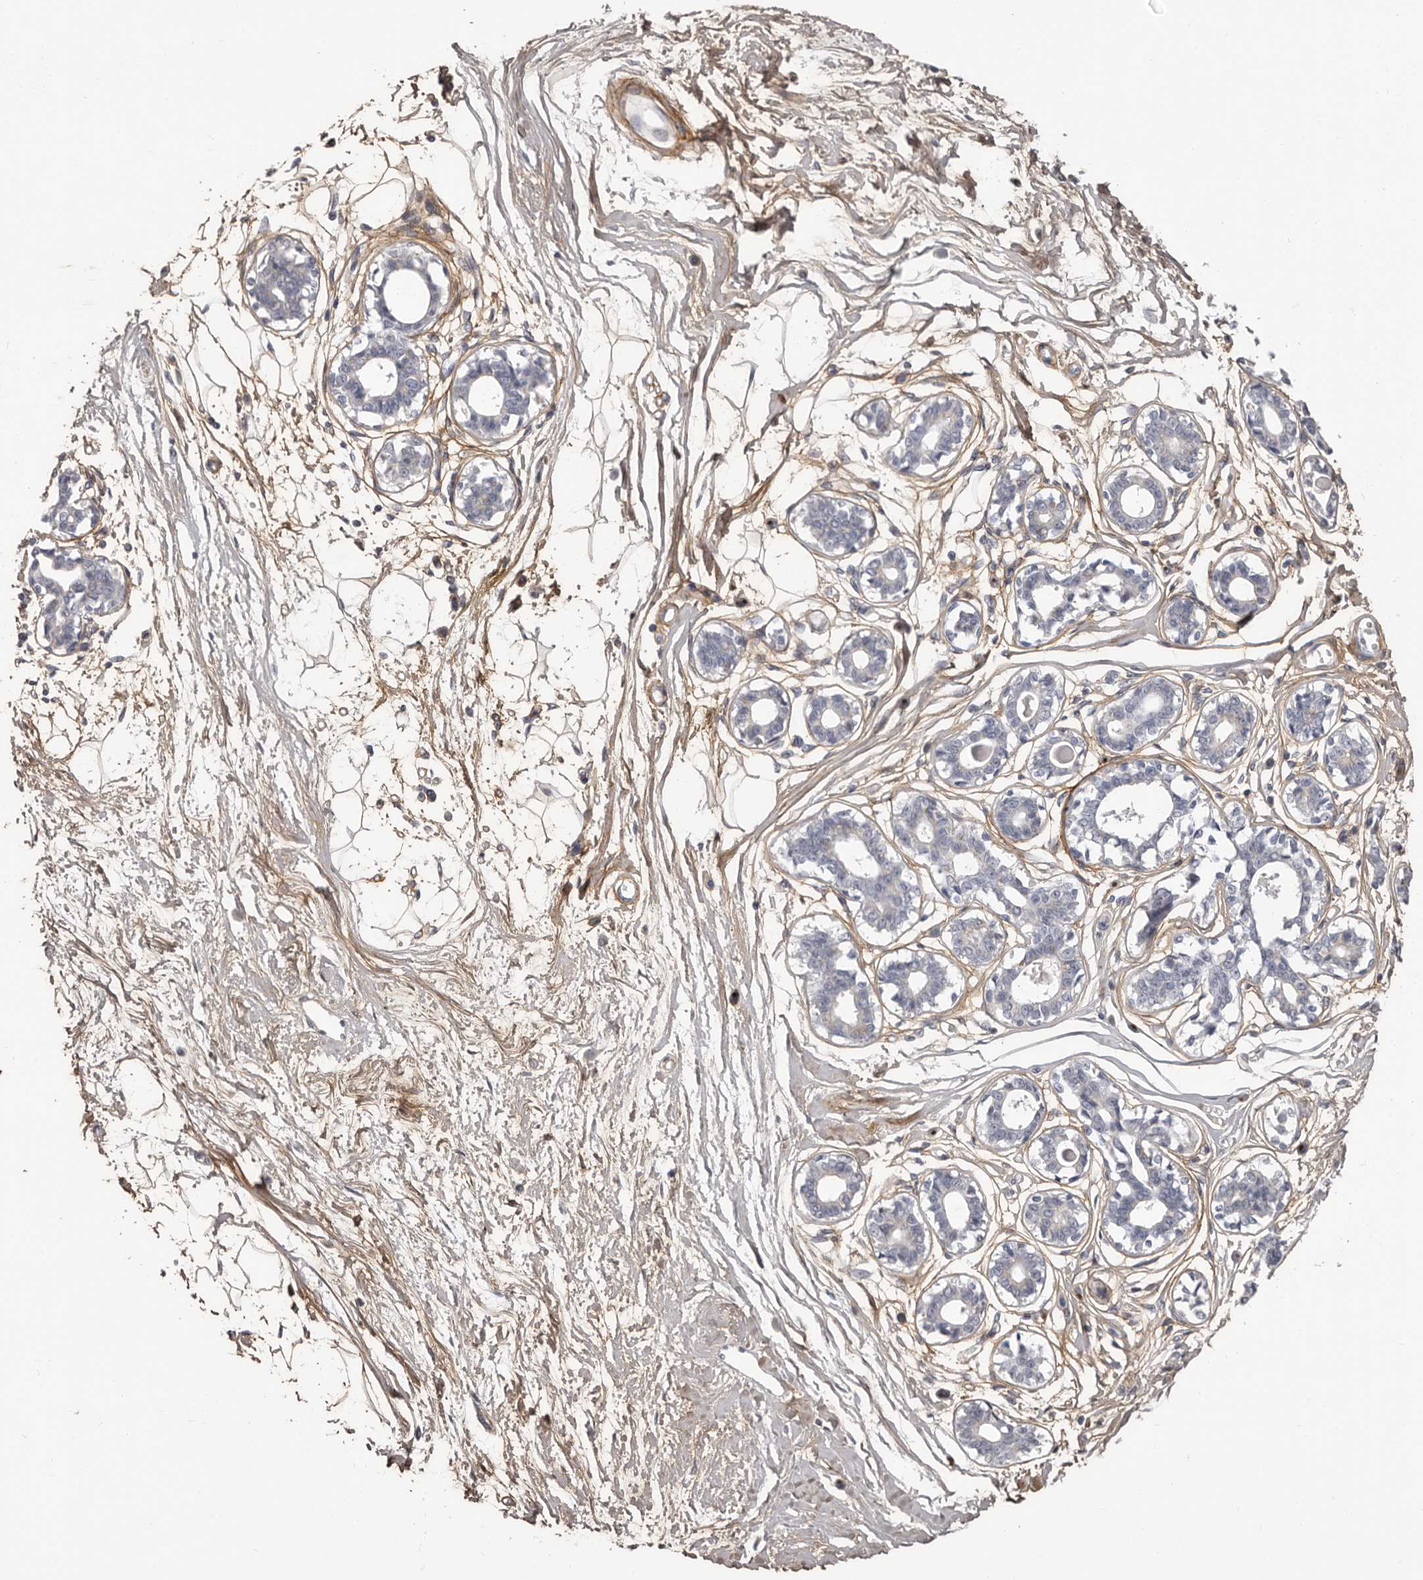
{"staining": {"intensity": "weak", "quantity": ">75%", "location": "cytoplasmic/membranous"}, "tissue": "breast", "cell_type": "Adipocytes", "image_type": "normal", "snomed": [{"axis": "morphology", "description": "Normal tissue, NOS"}, {"axis": "topography", "description": "Breast"}], "caption": "Immunohistochemical staining of normal breast demonstrates >75% levels of weak cytoplasmic/membranous protein staining in about >75% of adipocytes.", "gene": "COL6A1", "patient": {"sex": "female", "age": 45}}